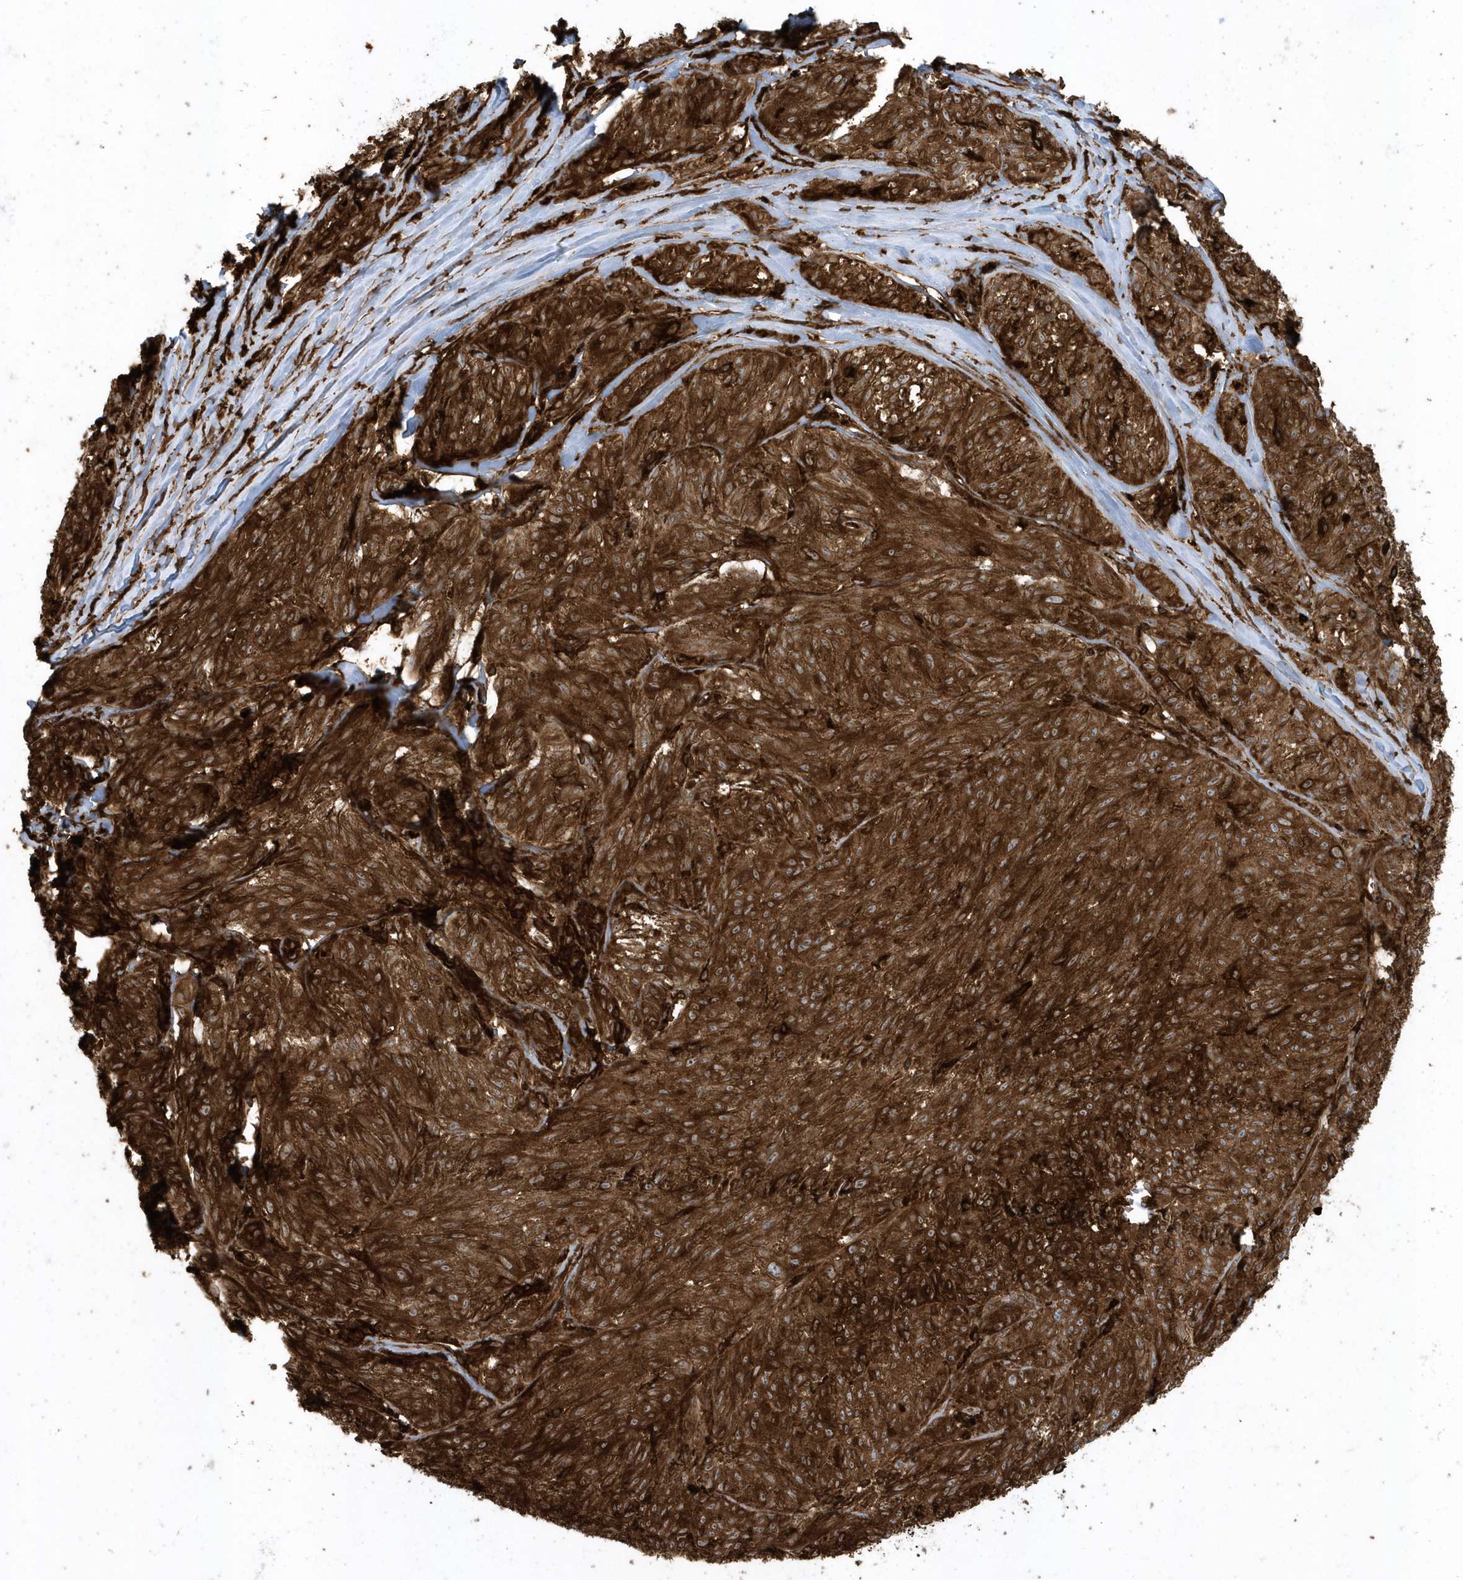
{"staining": {"intensity": "strong", "quantity": ">75%", "location": "cytoplasmic/membranous"}, "tissue": "melanoma", "cell_type": "Tumor cells", "image_type": "cancer", "snomed": [{"axis": "morphology", "description": "Malignant melanoma, NOS"}, {"axis": "topography", "description": "Skin"}], "caption": "Approximately >75% of tumor cells in malignant melanoma reveal strong cytoplasmic/membranous protein expression as visualized by brown immunohistochemical staining.", "gene": "CLCN6", "patient": {"sex": "female", "age": 72}}